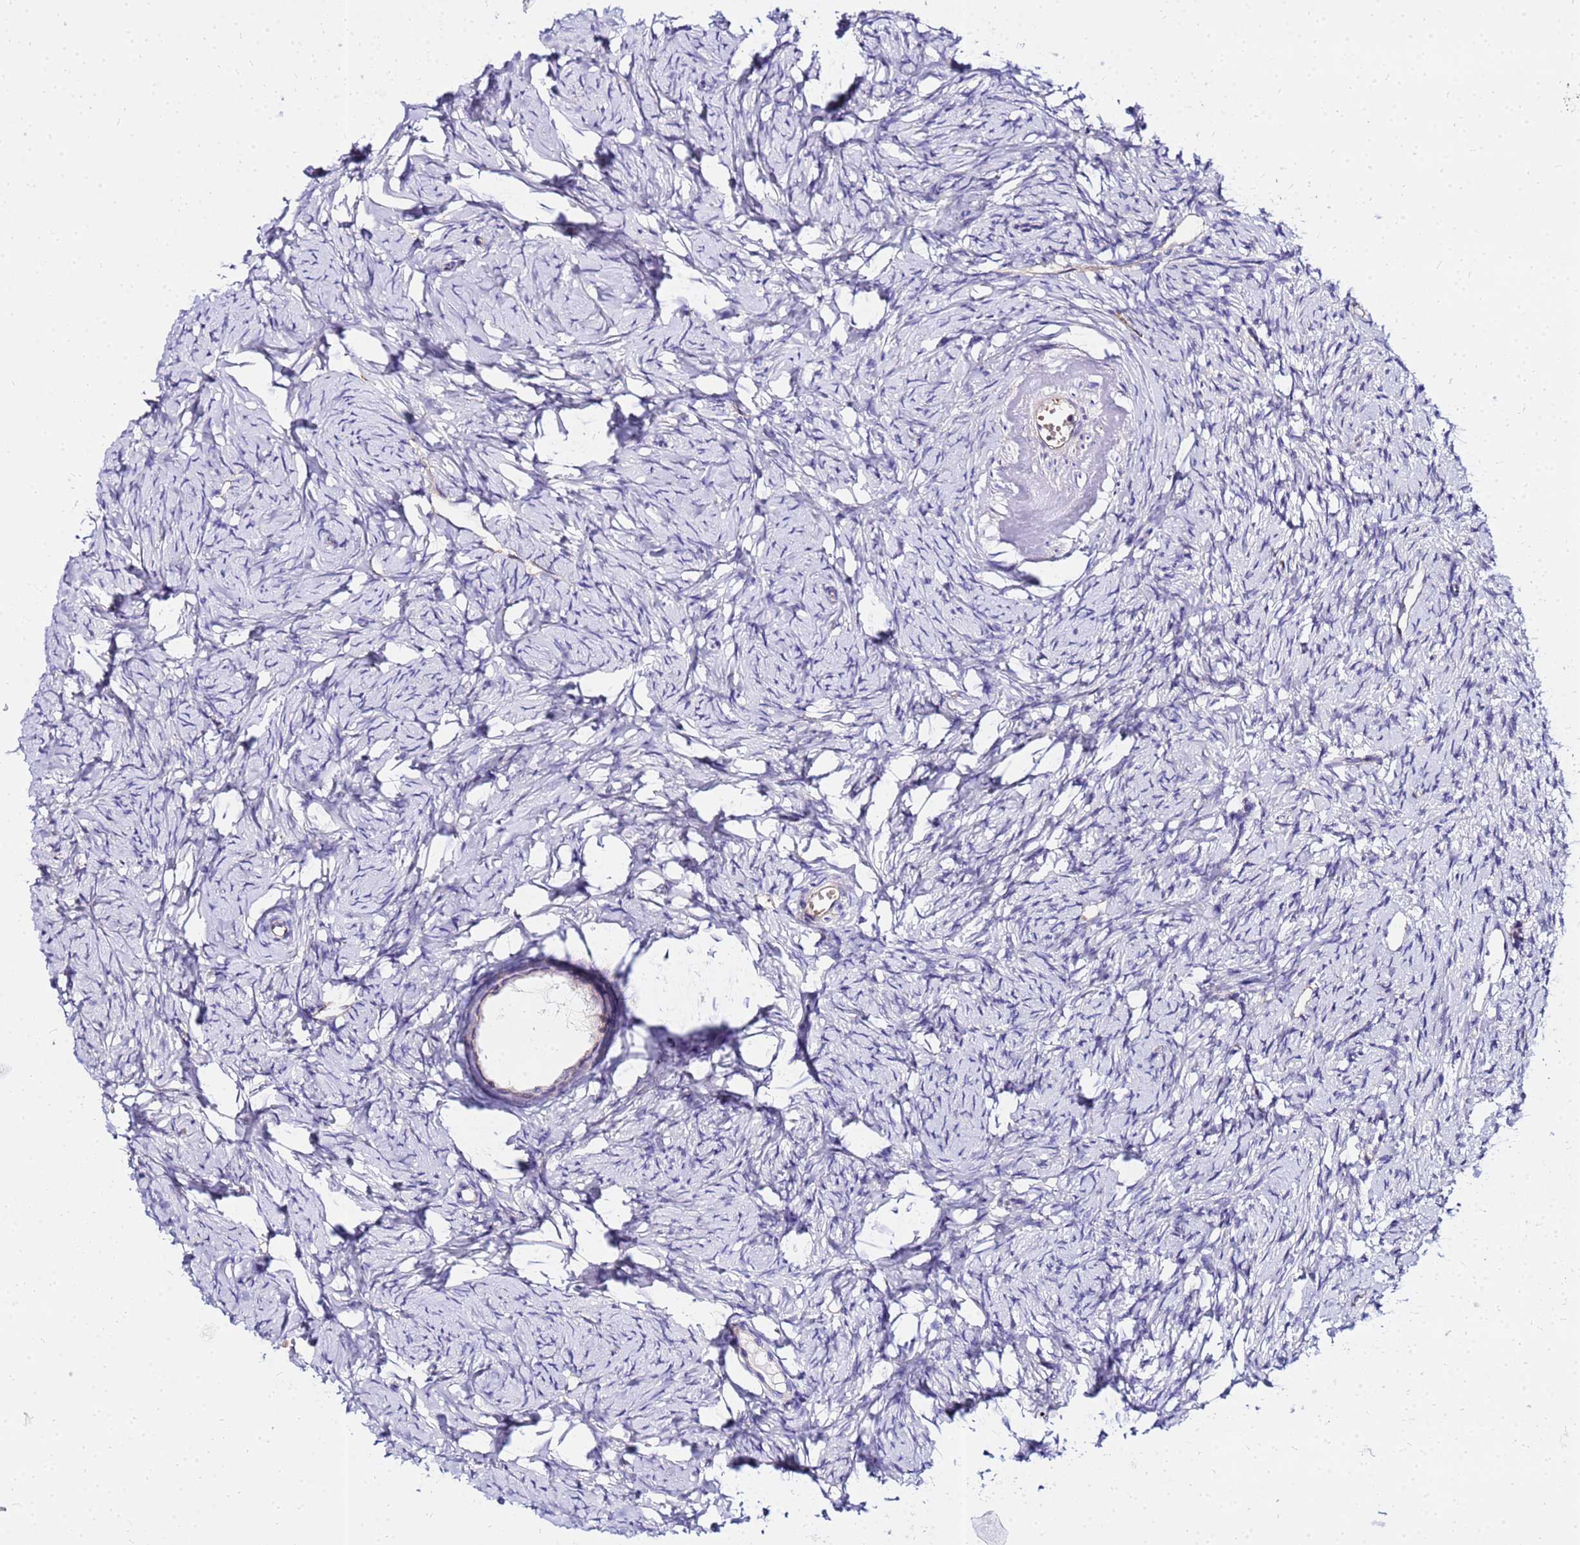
{"staining": {"intensity": "weak", "quantity": ">75%", "location": "cytoplasmic/membranous"}, "tissue": "ovary", "cell_type": "Follicle cells", "image_type": "normal", "snomed": [{"axis": "morphology", "description": "Normal tissue, NOS"}, {"axis": "topography", "description": "Ovary"}], "caption": "Immunohistochemistry (DAB (3,3'-diaminobenzidine)) staining of benign ovary demonstrates weak cytoplasmic/membranous protein positivity in approximately >75% of follicle cells.", "gene": "HERC5", "patient": {"sex": "female", "age": 51}}